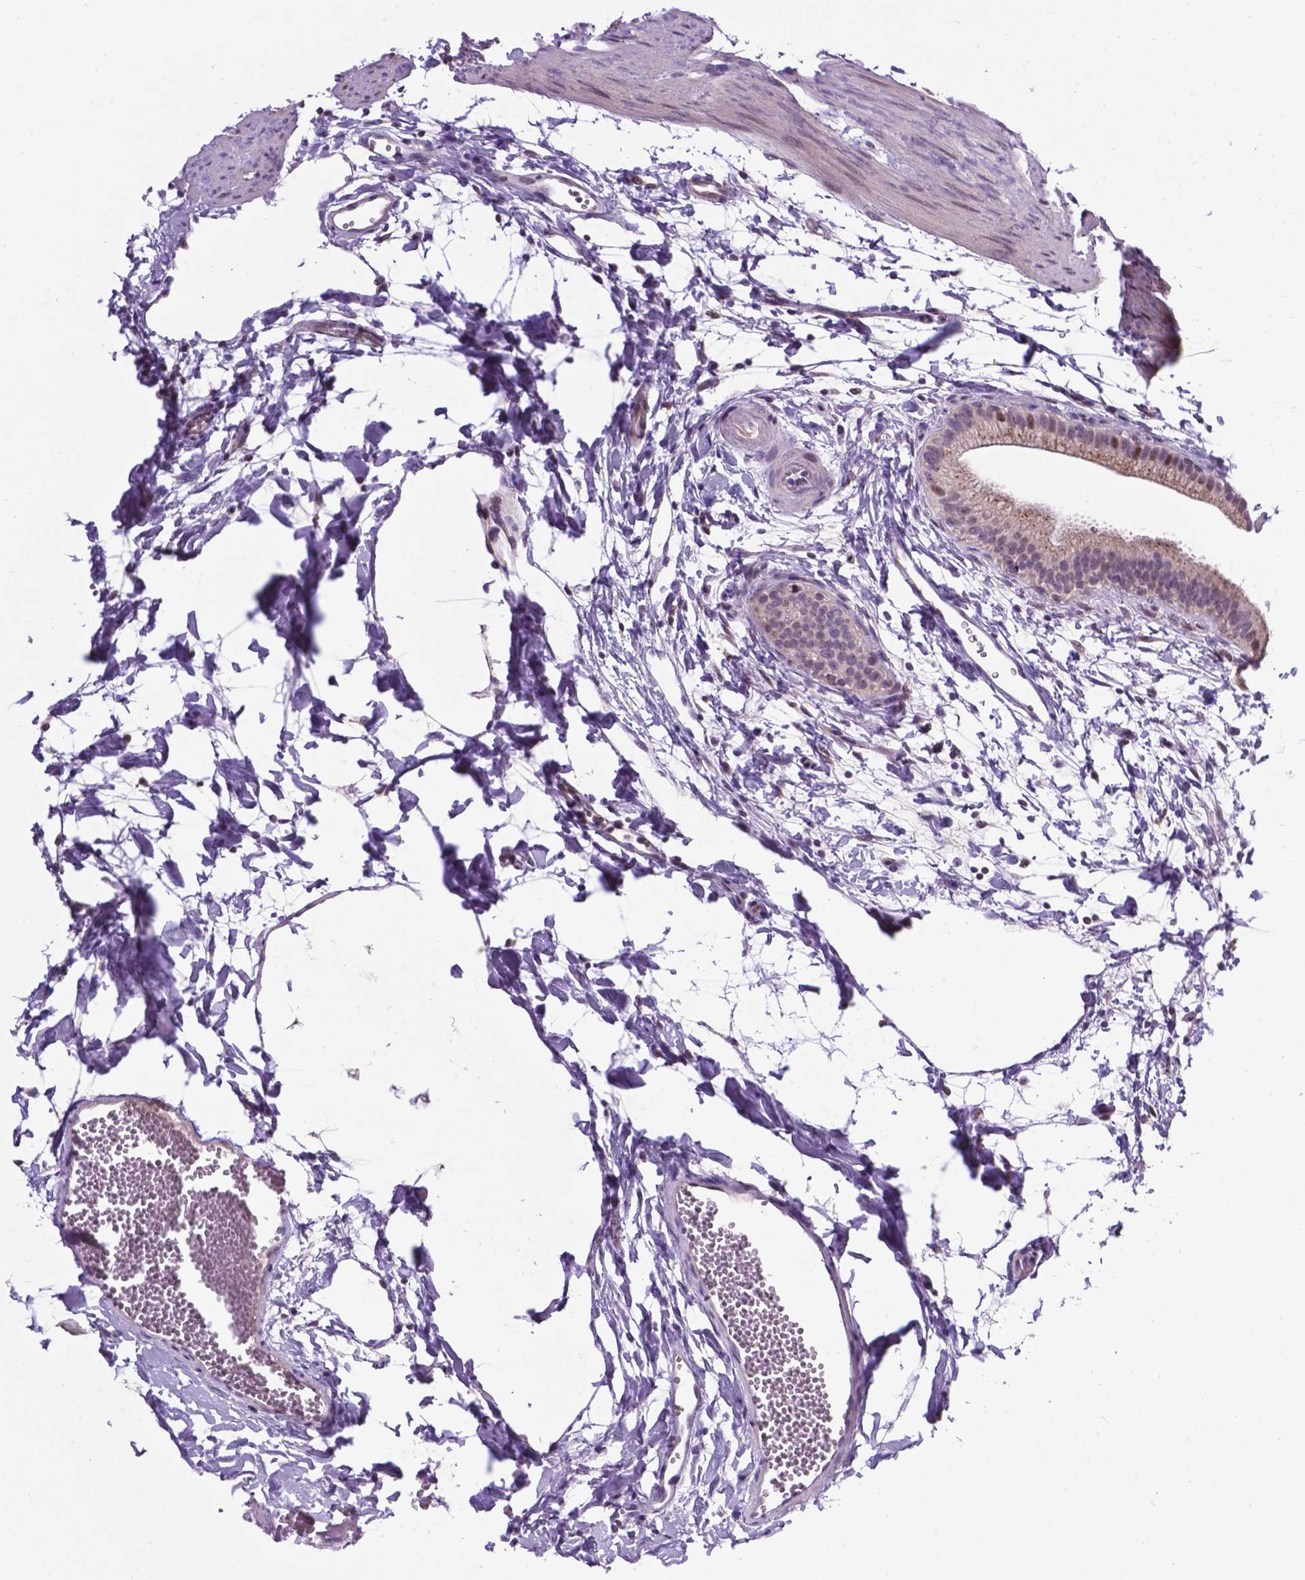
{"staining": {"intensity": "weak", "quantity": "25%-75%", "location": "cytoplasmic/membranous"}, "tissue": "gallbladder", "cell_type": "Glandular cells", "image_type": "normal", "snomed": [{"axis": "morphology", "description": "Normal tissue, NOS"}, {"axis": "topography", "description": "Gallbladder"}], "caption": "IHC of unremarkable gallbladder shows low levels of weak cytoplasmic/membranous expression in approximately 25%-75% of glandular cells.", "gene": "SMAD2", "patient": {"sex": "female", "age": 63}}